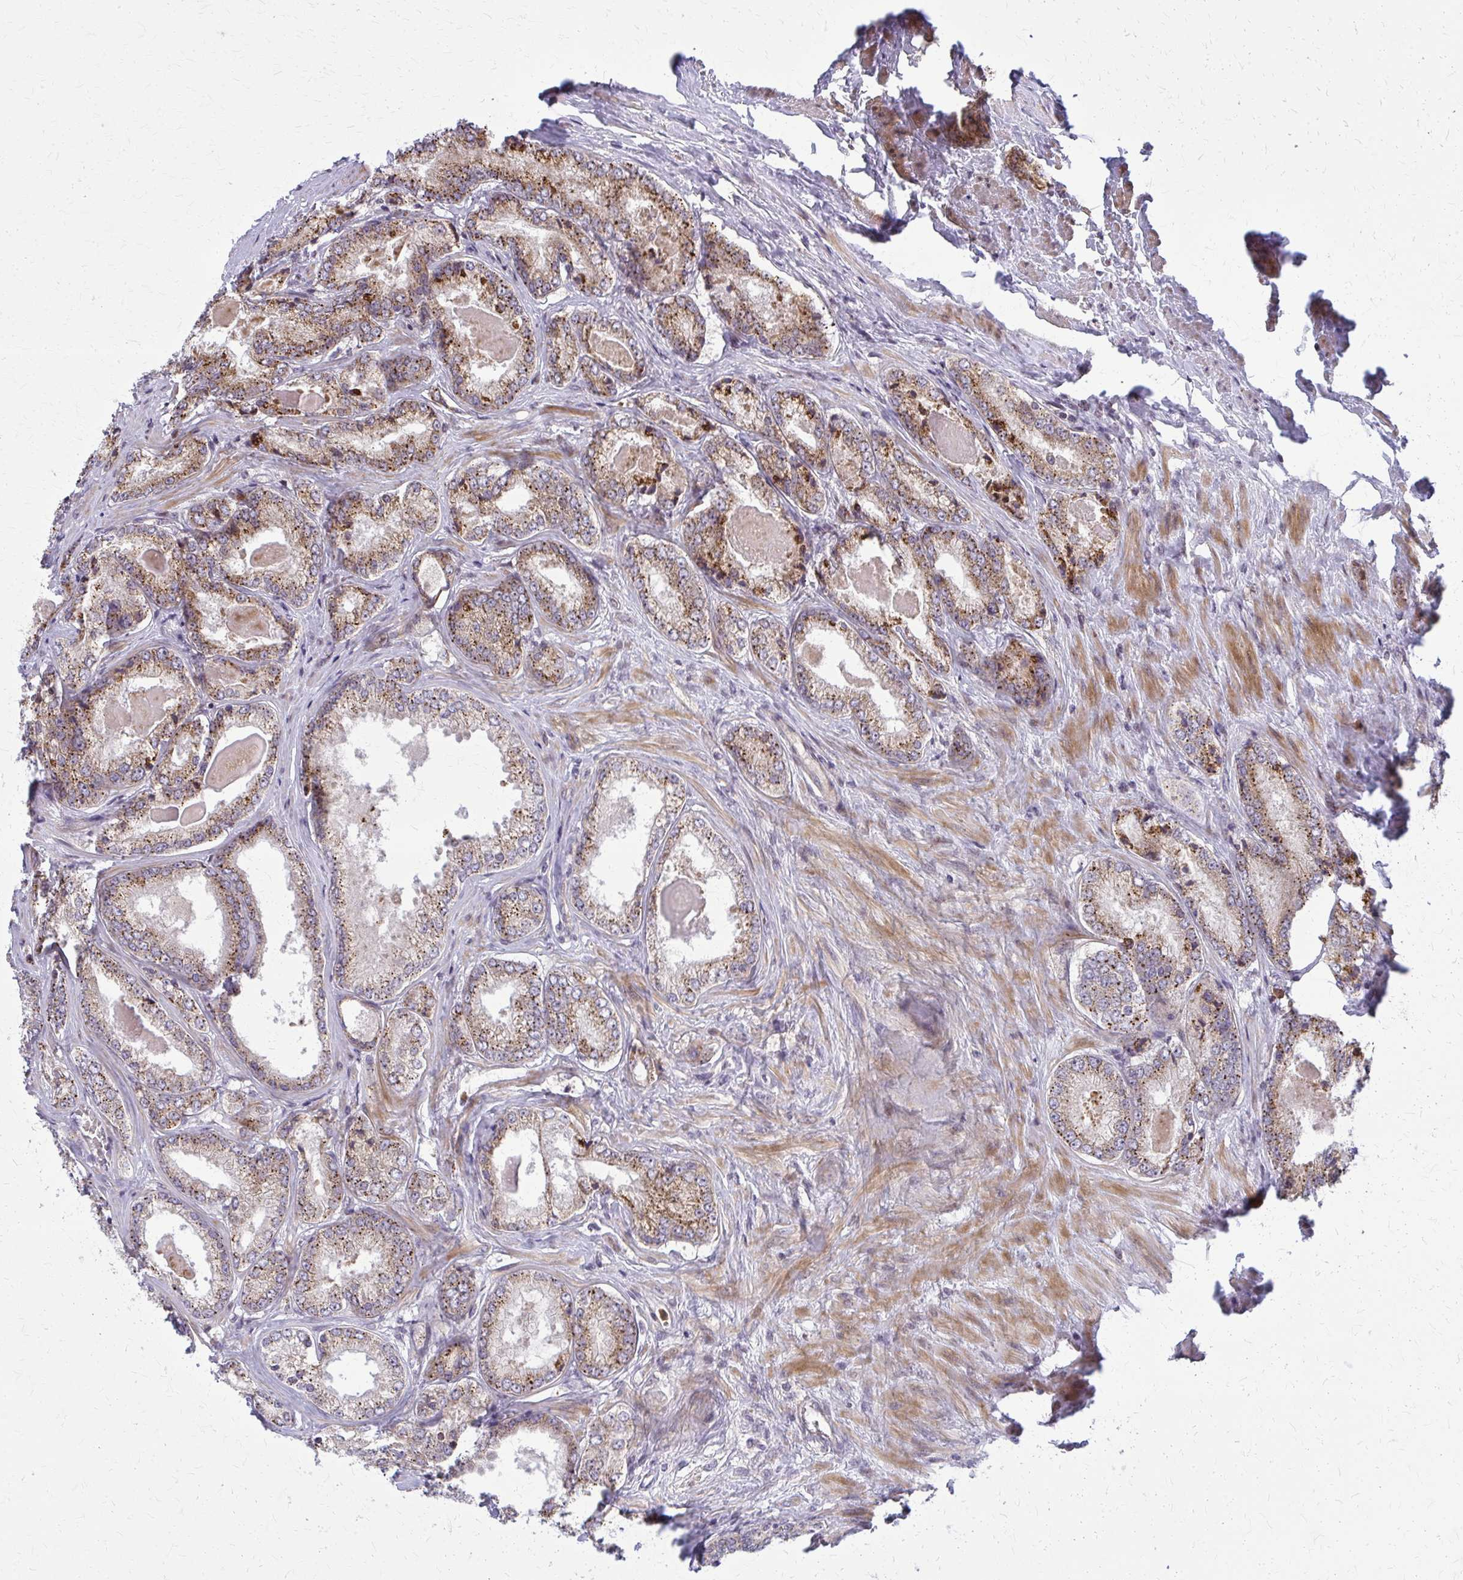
{"staining": {"intensity": "moderate", "quantity": ">75%", "location": "cytoplasmic/membranous"}, "tissue": "prostate cancer", "cell_type": "Tumor cells", "image_type": "cancer", "snomed": [{"axis": "morphology", "description": "Adenocarcinoma, NOS"}, {"axis": "morphology", "description": "Adenocarcinoma, Low grade"}, {"axis": "topography", "description": "Prostate"}], "caption": "Brown immunohistochemical staining in human prostate low-grade adenocarcinoma demonstrates moderate cytoplasmic/membranous positivity in approximately >75% of tumor cells. The staining was performed using DAB (3,3'-diaminobenzidine), with brown indicating positive protein expression. Nuclei are stained blue with hematoxylin.", "gene": "MCCC1", "patient": {"sex": "male", "age": 68}}